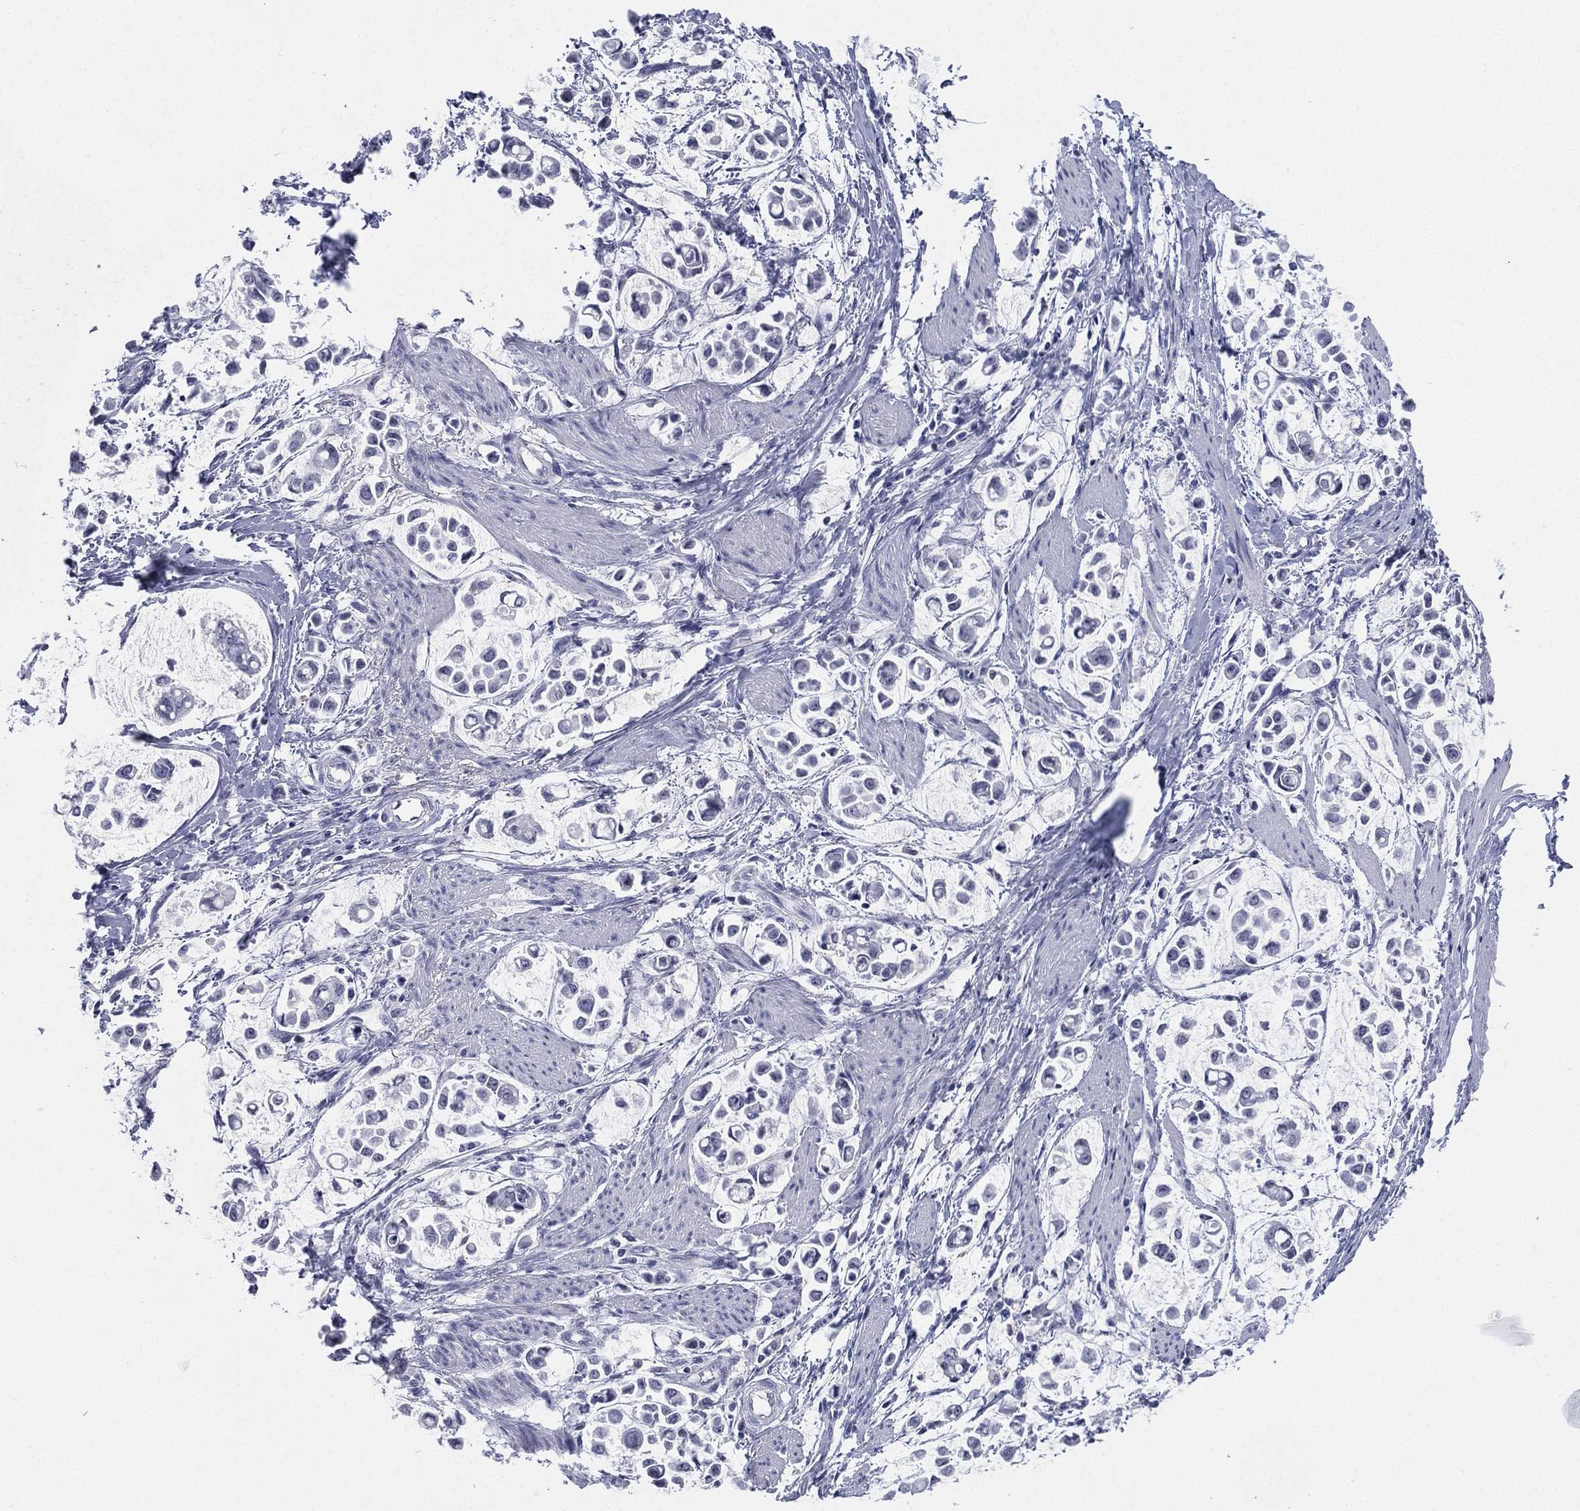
{"staining": {"intensity": "negative", "quantity": "none", "location": "none"}, "tissue": "stomach cancer", "cell_type": "Tumor cells", "image_type": "cancer", "snomed": [{"axis": "morphology", "description": "Adenocarcinoma, NOS"}, {"axis": "topography", "description": "Stomach"}], "caption": "Immunohistochemistry of human stomach cancer (adenocarcinoma) reveals no positivity in tumor cells.", "gene": "CD22", "patient": {"sex": "male", "age": 82}}